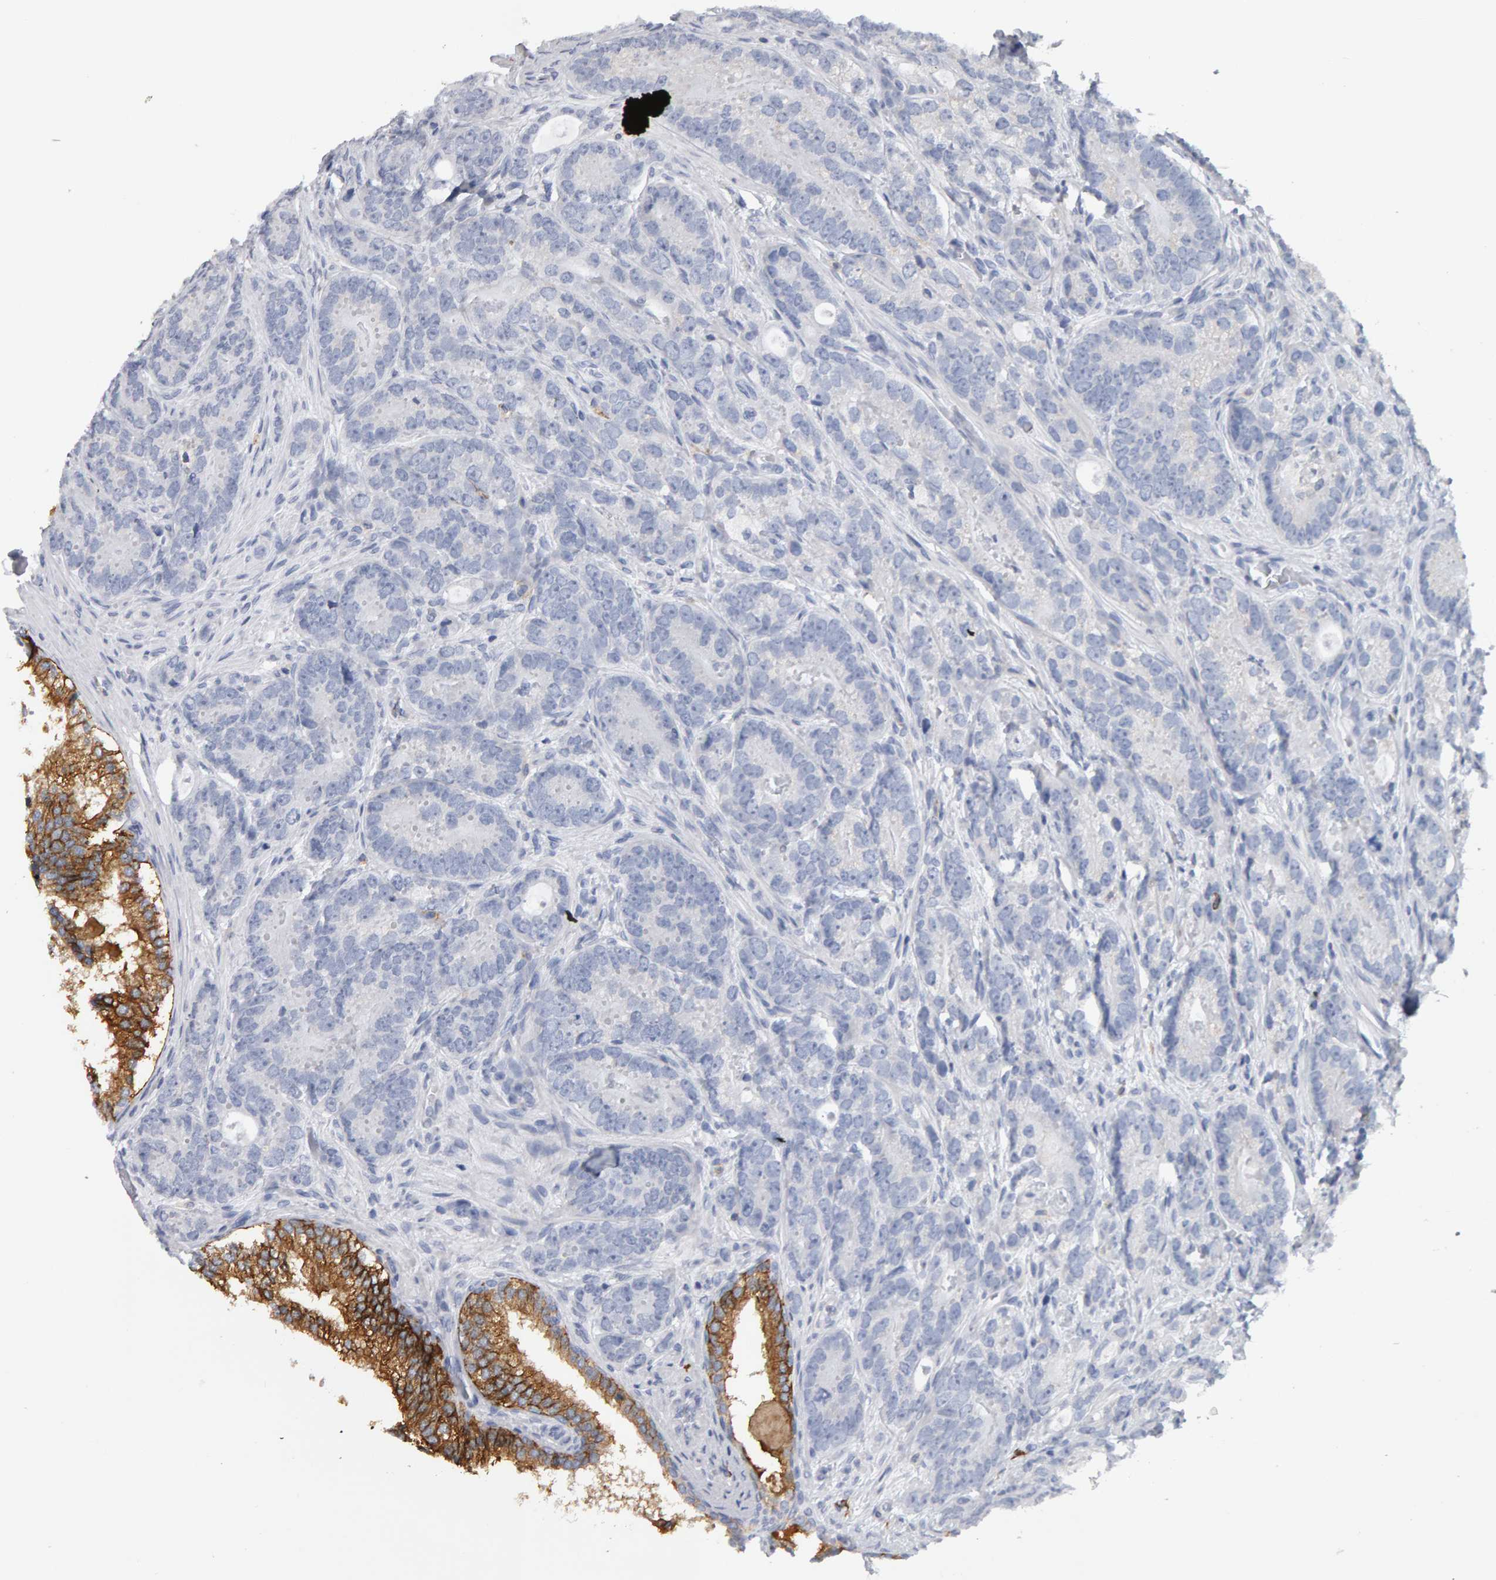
{"staining": {"intensity": "negative", "quantity": "none", "location": "none"}, "tissue": "prostate cancer", "cell_type": "Tumor cells", "image_type": "cancer", "snomed": [{"axis": "morphology", "description": "Adenocarcinoma, High grade"}, {"axis": "topography", "description": "Prostate"}], "caption": "High magnification brightfield microscopy of prostate cancer stained with DAB (brown) and counterstained with hematoxylin (blue): tumor cells show no significant staining.", "gene": "CD38", "patient": {"sex": "male", "age": 56}}